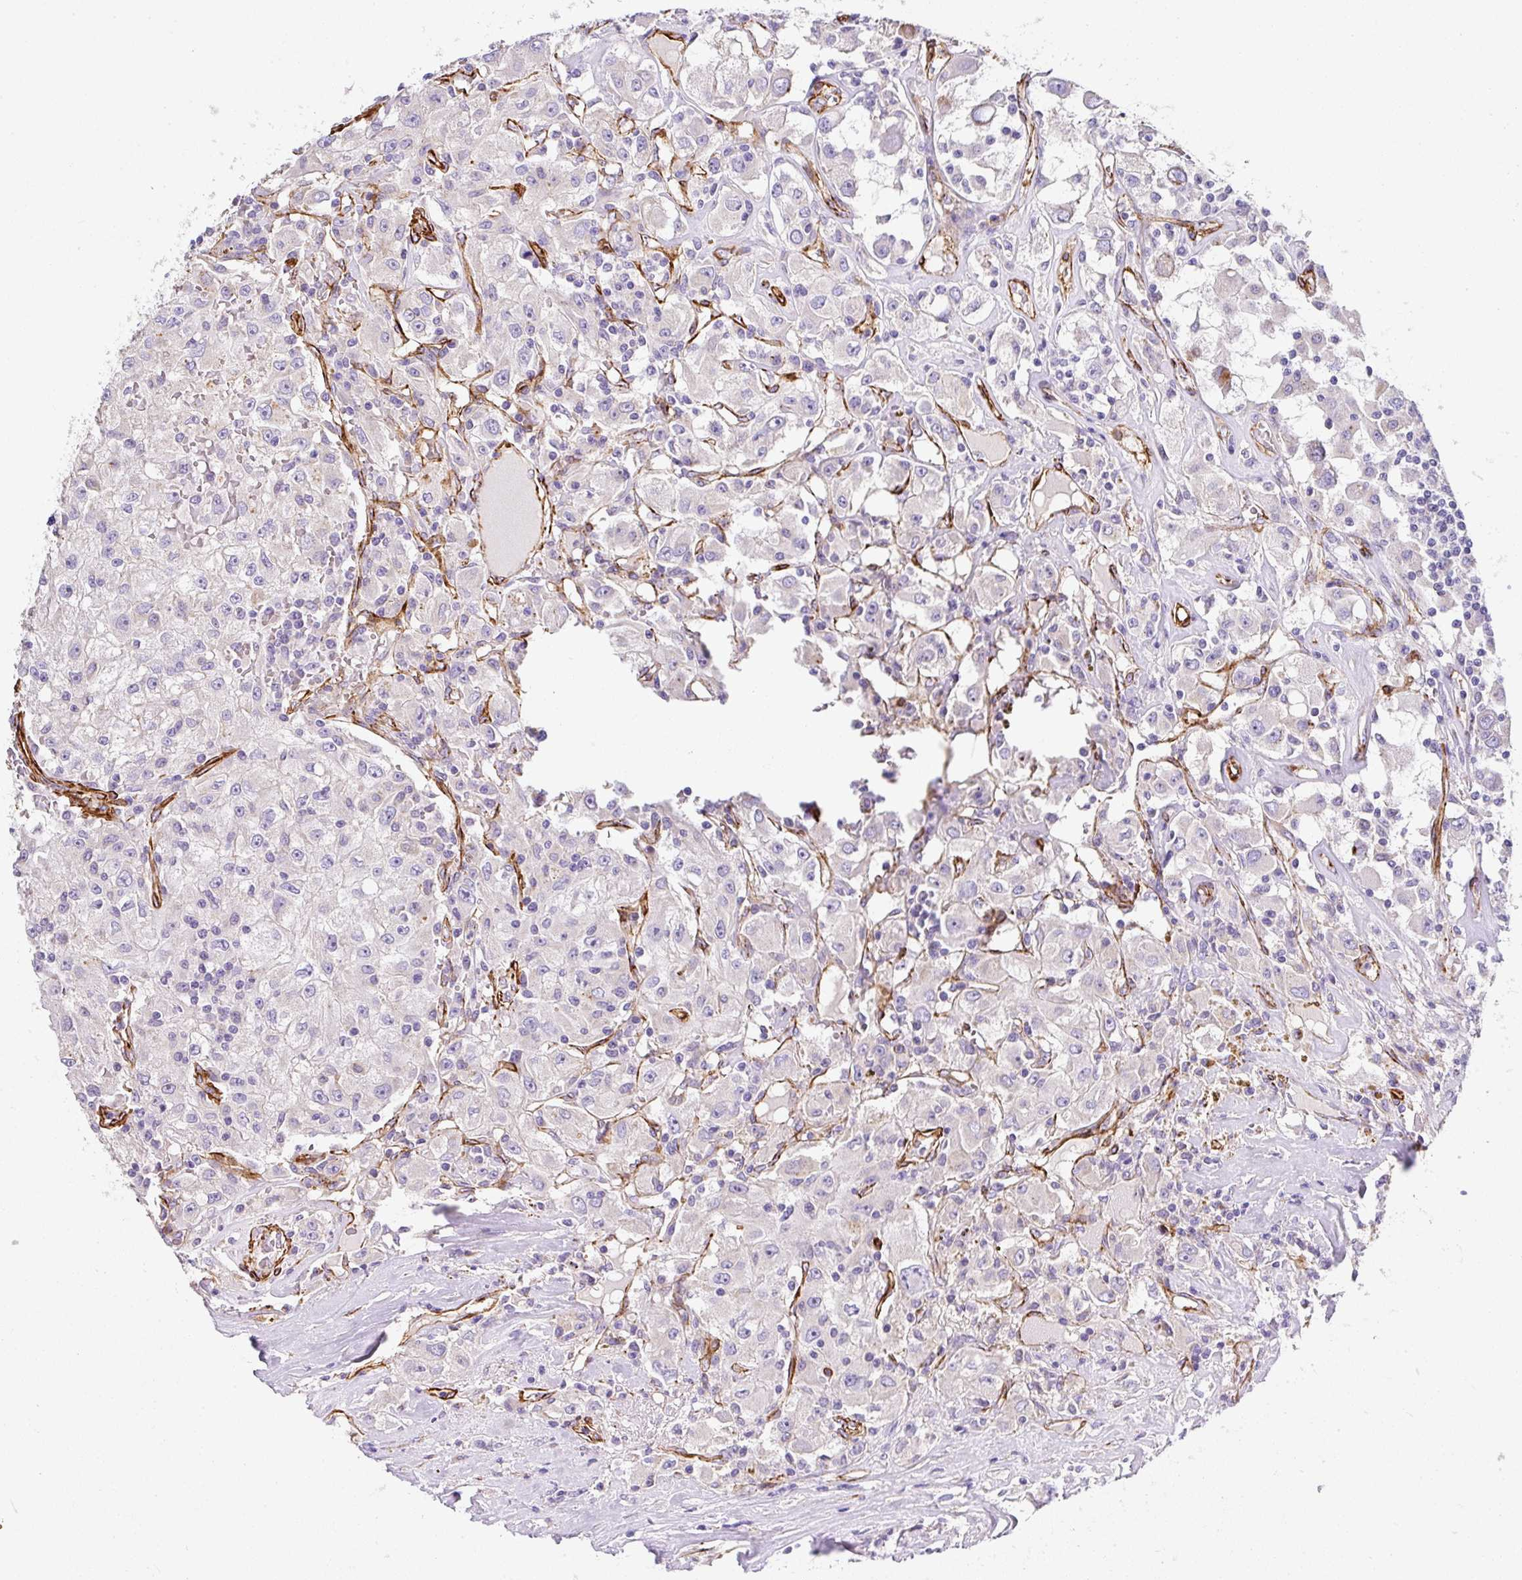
{"staining": {"intensity": "negative", "quantity": "none", "location": "none"}, "tissue": "renal cancer", "cell_type": "Tumor cells", "image_type": "cancer", "snomed": [{"axis": "morphology", "description": "Adenocarcinoma, NOS"}, {"axis": "topography", "description": "Kidney"}], "caption": "This photomicrograph is of renal adenocarcinoma stained with IHC to label a protein in brown with the nuclei are counter-stained blue. There is no expression in tumor cells.", "gene": "SLC25A17", "patient": {"sex": "female", "age": 67}}